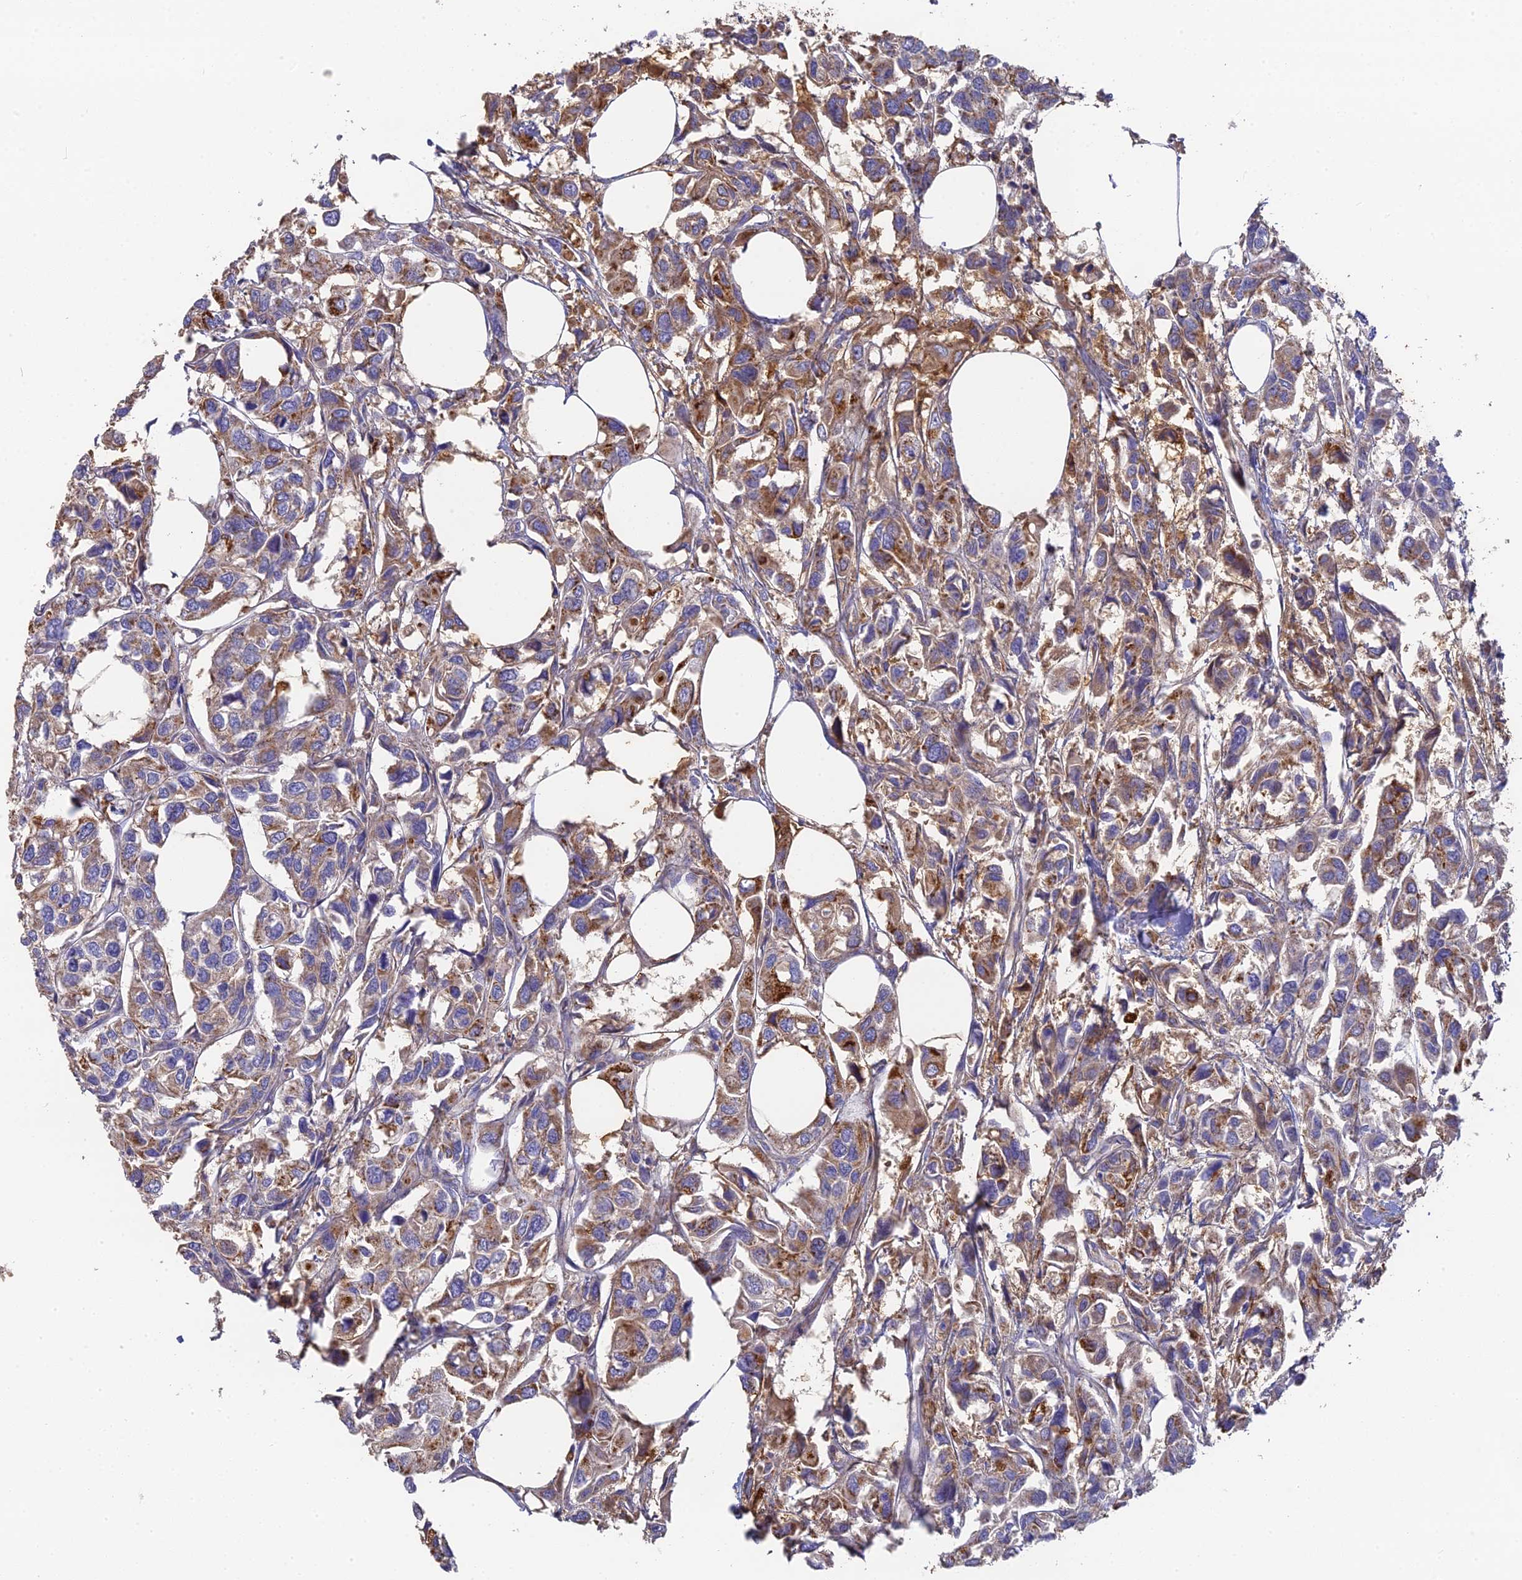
{"staining": {"intensity": "moderate", "quantity": "25%-75%", "location": "cytoplasmic/membranous"}, "tissue": "urothelial cancer", "cell_type": "Tumor cells", "image_type": "cancer", "snomed": [{"axis": "morphology", "description": "Urothelial carcinoma, High grade"}, {"axis": "topography", "description": "Urinary bladder"}], "caption": "There is medium levels of moderate cytoplasmic/membranous staining in tumor cells of urothelial carcinoma (high-grade), as demonstrated by immunohistochemical staining (brown color).", "gene": "WDR6", "patient": {"sex": "male", "age": 67}}